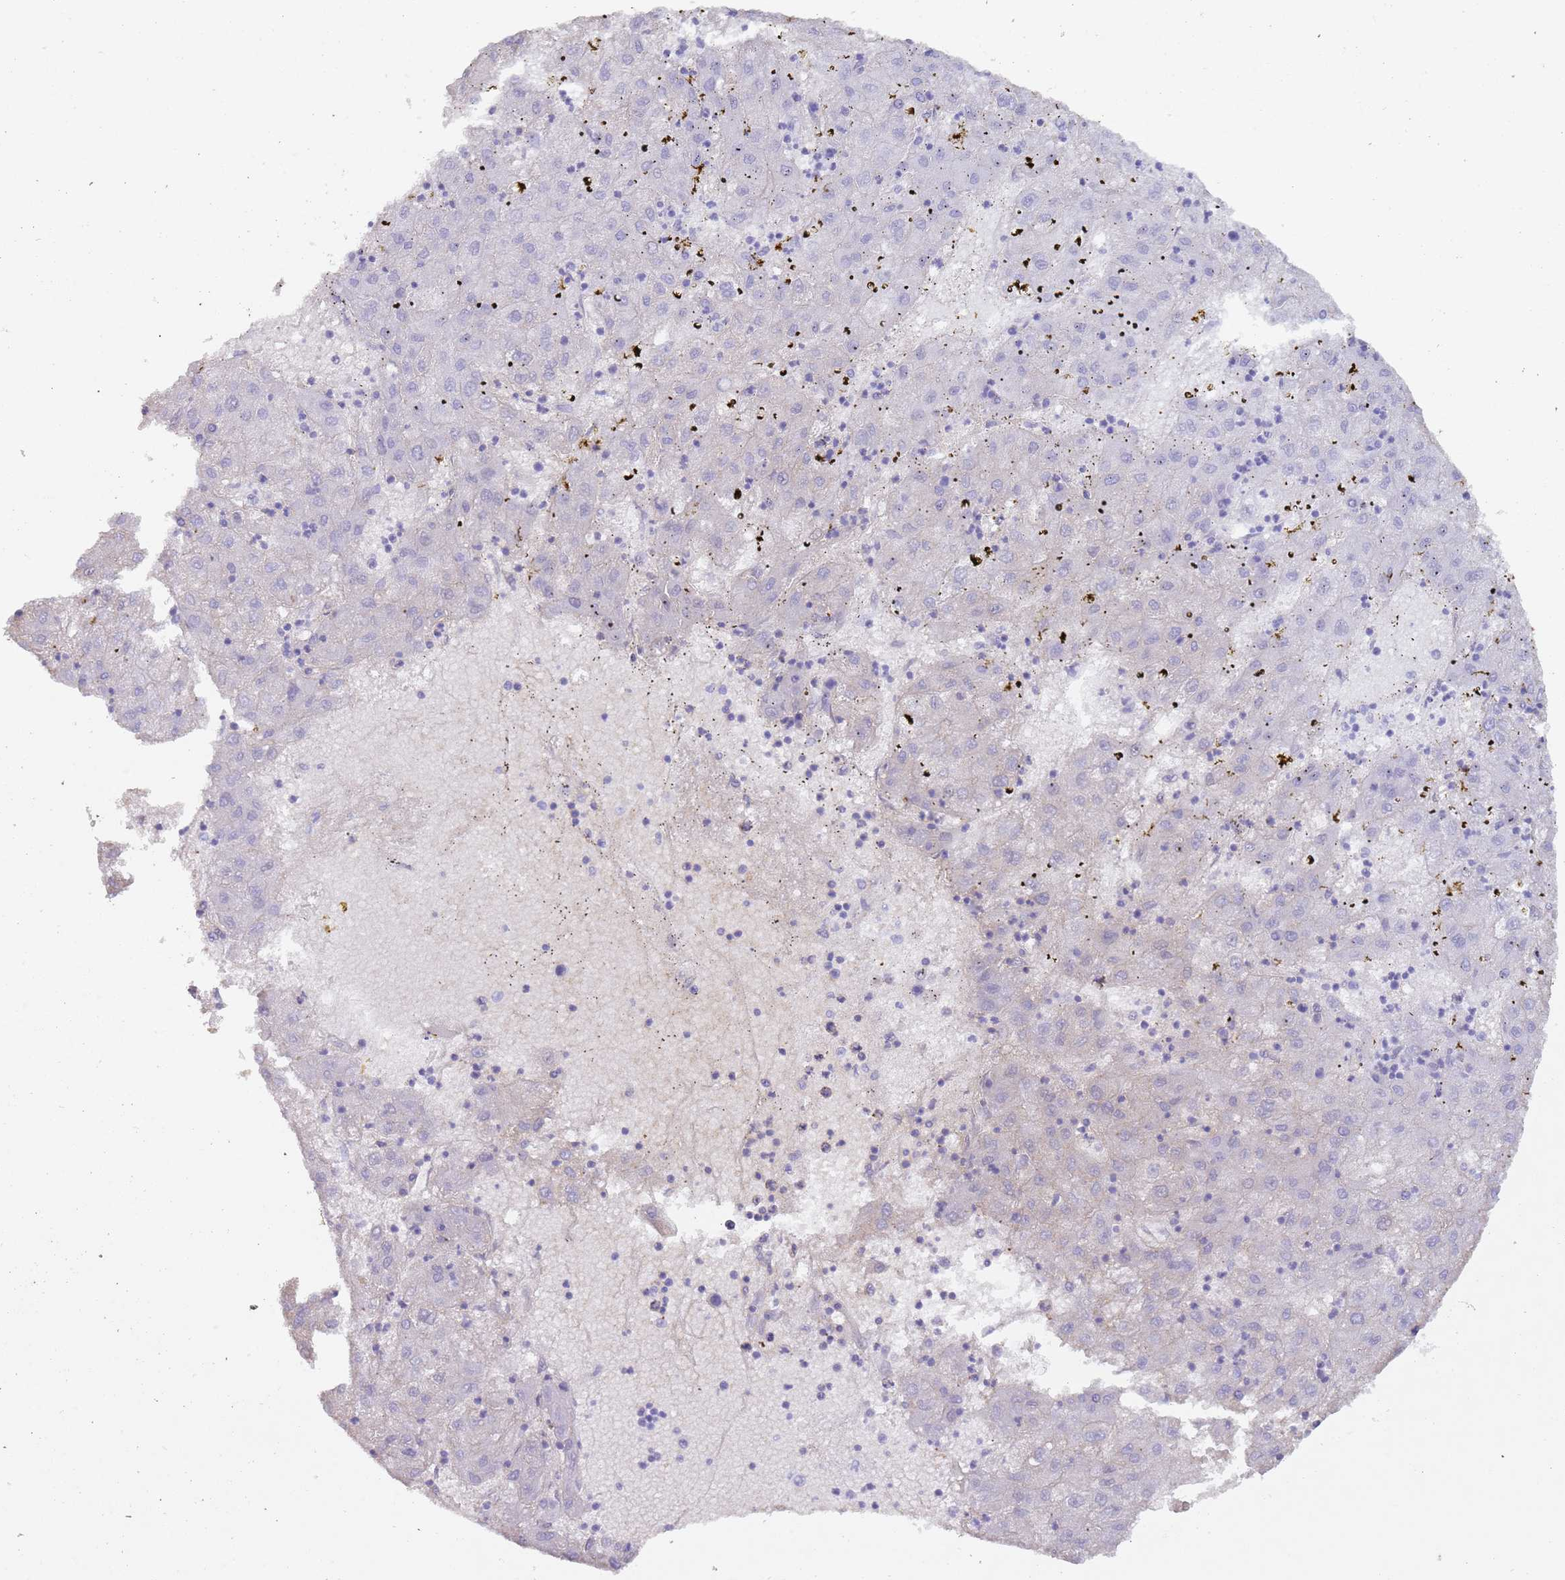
{"staining": {"intensity": "weak", "quantity": "<25%", "location": "cytoplasmic/membranous"}, "tissue": "liver cancer", "cell_type": "Tumor cells", "image_type": "cancer", "snomed": [{"axis": "morphology", "description": "Carcinoma, Hepatocellular, NOS"}, {"axis": "topography", "description": "Liver"}], "caption": "Tumor cells are negative for brown protein staining in liver cancer (hepatocellular carcinoma).", "gene": "TMEM251", "patient": {"sex": "male", "age": 72}}